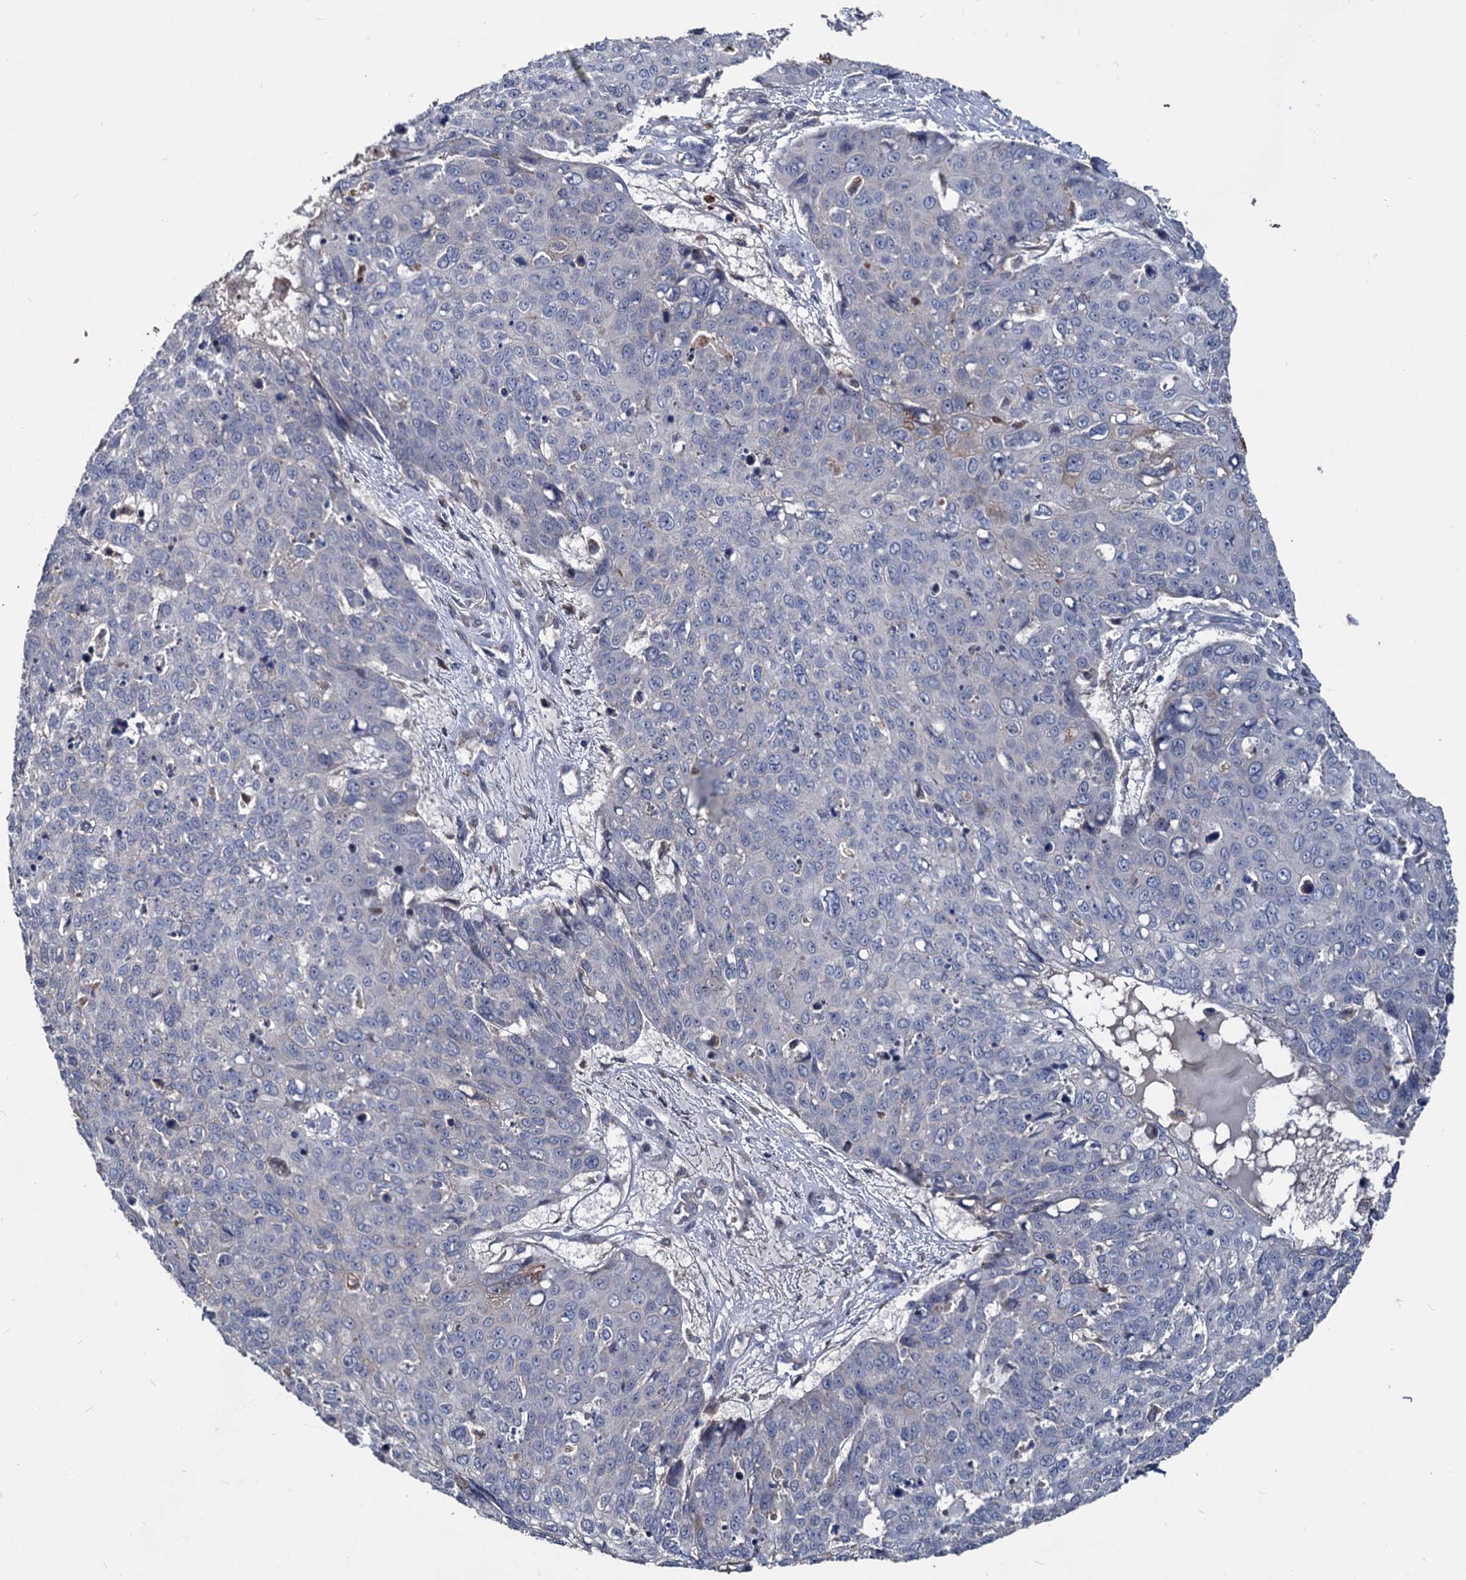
{"staining": {"intensity": "negative", "quantity": "none", "location": "none"}, "tissue": "skin cancer", "cell_type": "Tumor cells", "image_type": "cancer", "snomed": [{"axis": "morphology", "description": "Squamous cell carcinoma, NOS"}, {"axis": "topography", "description": "Skin"}], "caption": "Tumor cells show no significant positivity in squamous cell carcinoma (skin). (DAB immunohistochemistry (IHC), high magnification).", "gene": "SMAGP", "patient": {"sex": "male", "age": 71}}